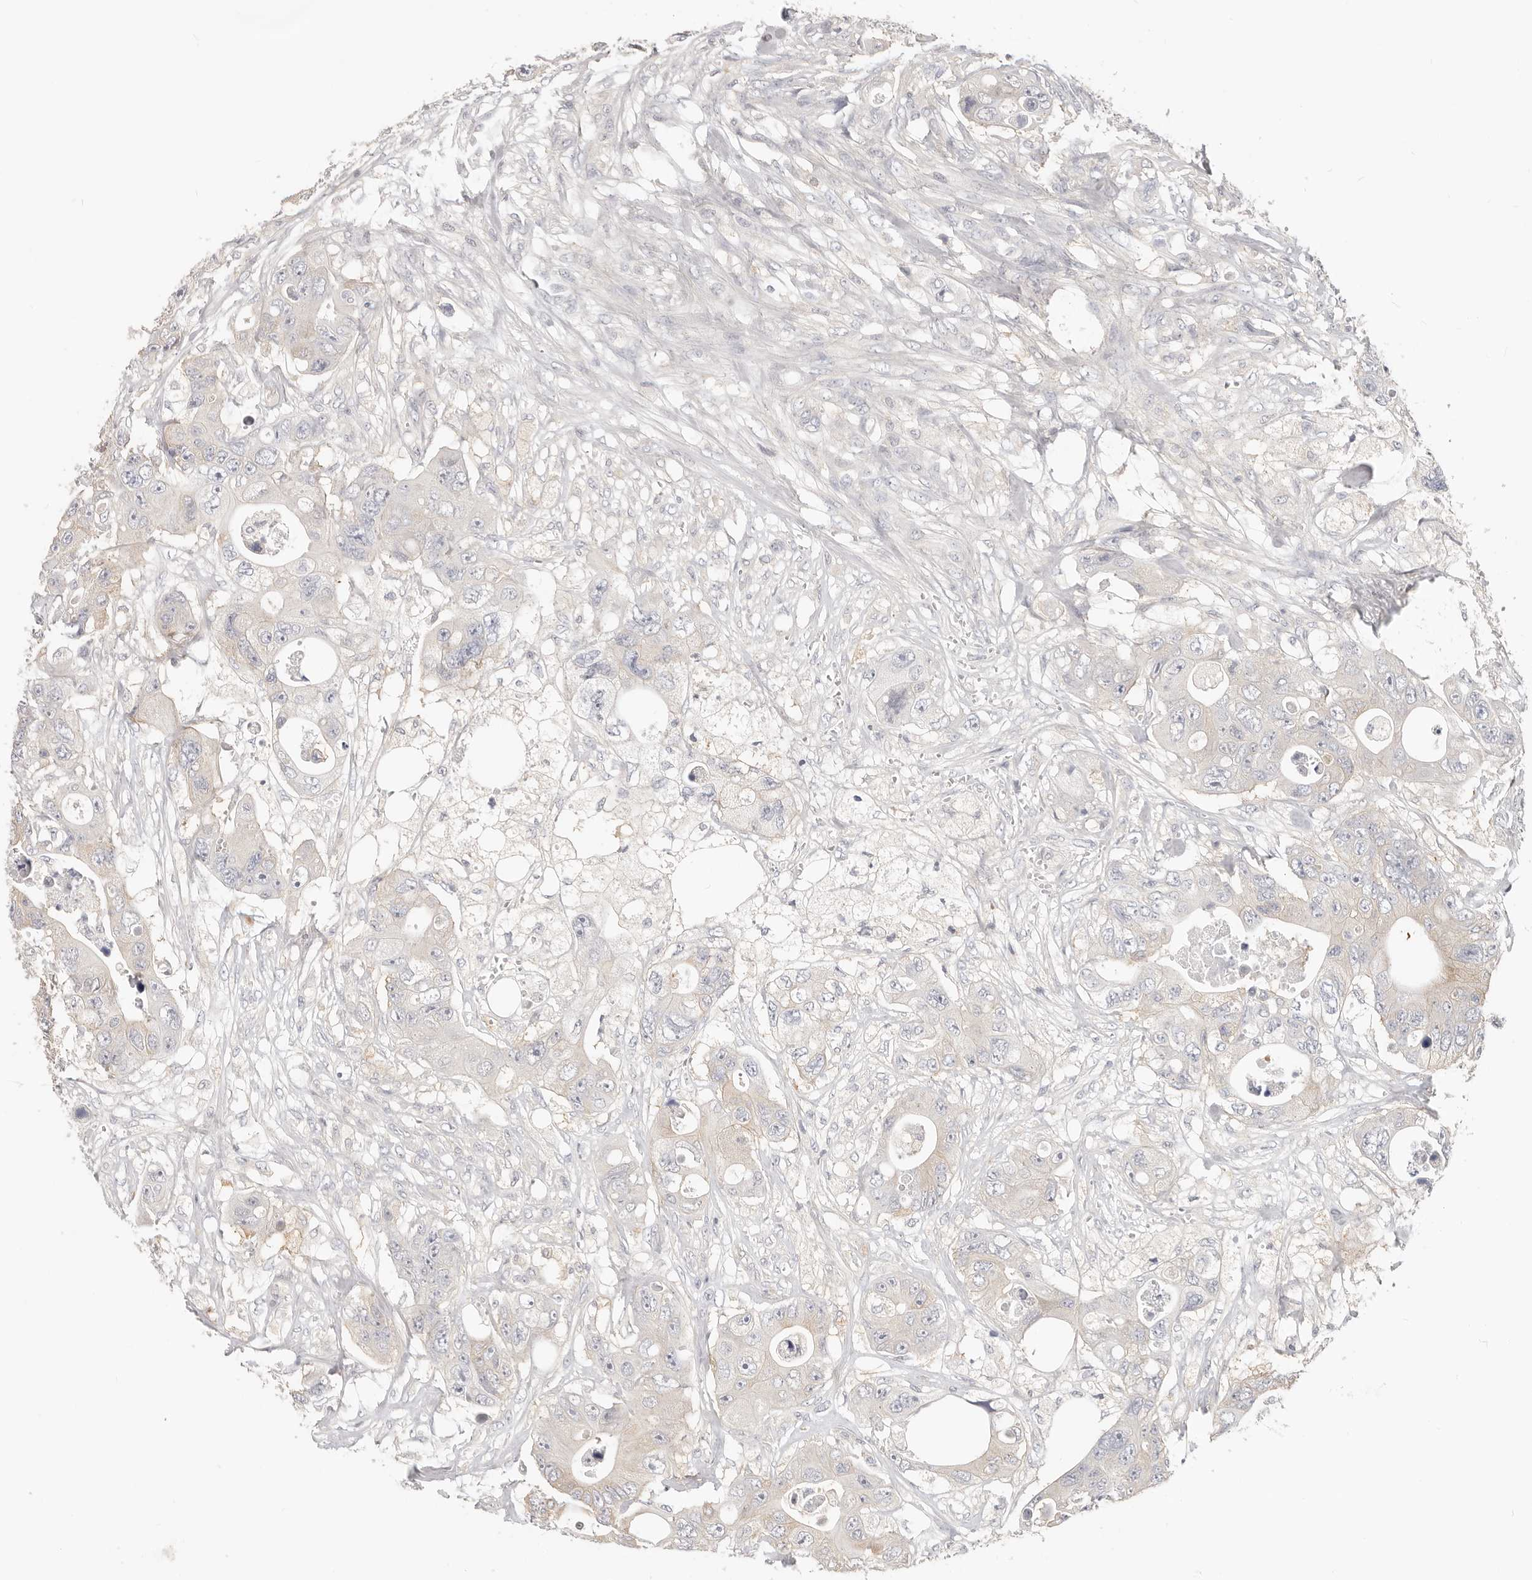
{"staining": {"intensity": "negative", "quantity": "none", "location": "none"}, "tissue": "colorectal cancer", "cell_type": "Tumor cells", "image_type": "cancer", "snomed": [{"axis": "morphology", "description": "Adenocarcinoma, NOS"}, {"axis": "topography", "description": "Colon"}], "caption": "DAB (3,3'-diaminobenzidine) immunohistochemical staining of colorectal adenocarcinoma exhibits no significant expression in tumor cells.", "gene": "DTNBP1", "patient": {"sex": "female", "age": 46}}